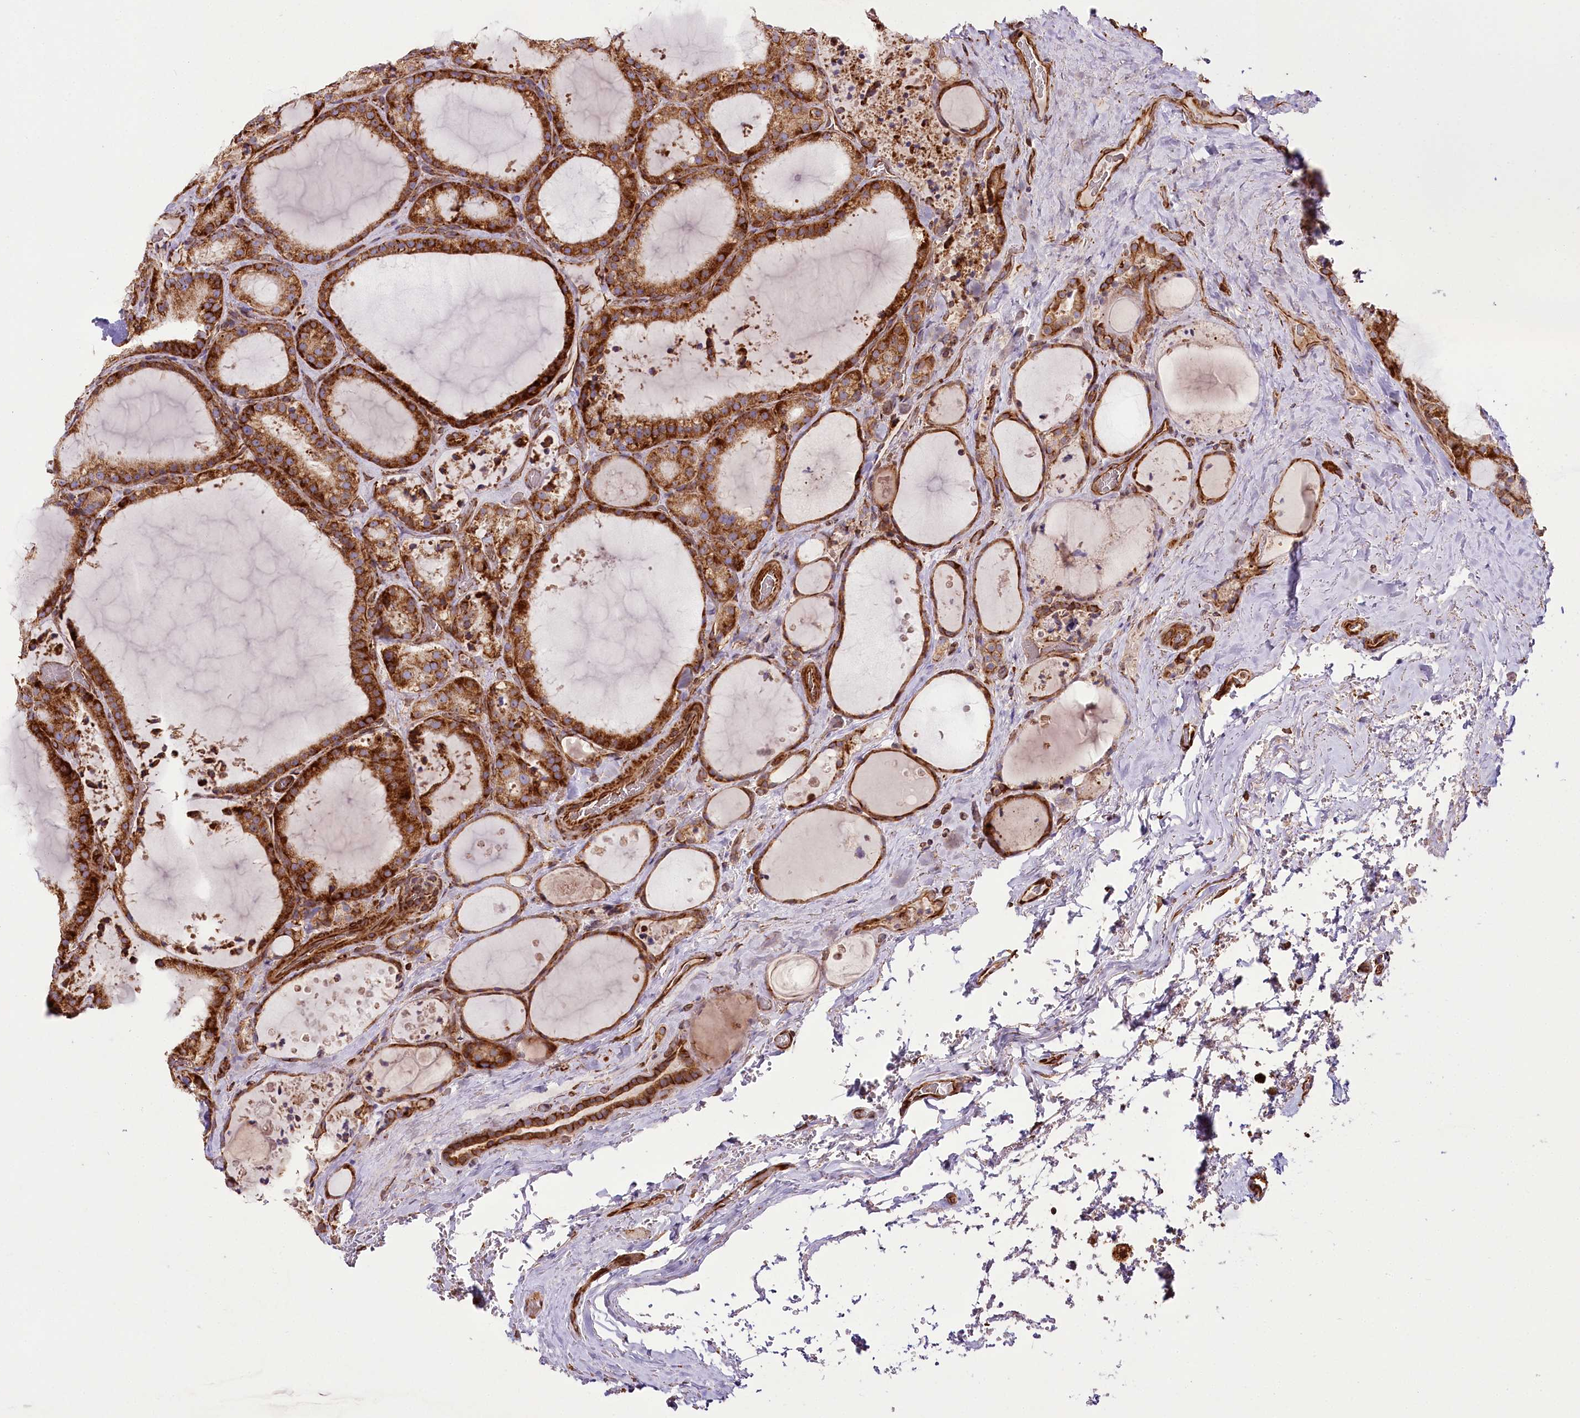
{"staining": {"intensity": "strong", "quantity": ">75%", "location": "cytoplasmic/membranous"}, "tissue": "thyroid cancer", "cell_type": "Tumor cells", "image_type": "cancer", "snomed": [{"axis": "morphology", "description": "Papillary adenocarcinoma, NOS"}, {"axis": "topography", "description": "Thyroid gland"}], "caption": "Thyroid cancer stained with immunohistochemistry (IHC) shows strong cytoplasmic/membranous positivity in approximately >75% of tumor cells.", "gene": "THUMPD3", "patient": {"sex": "male", "age": 77}}